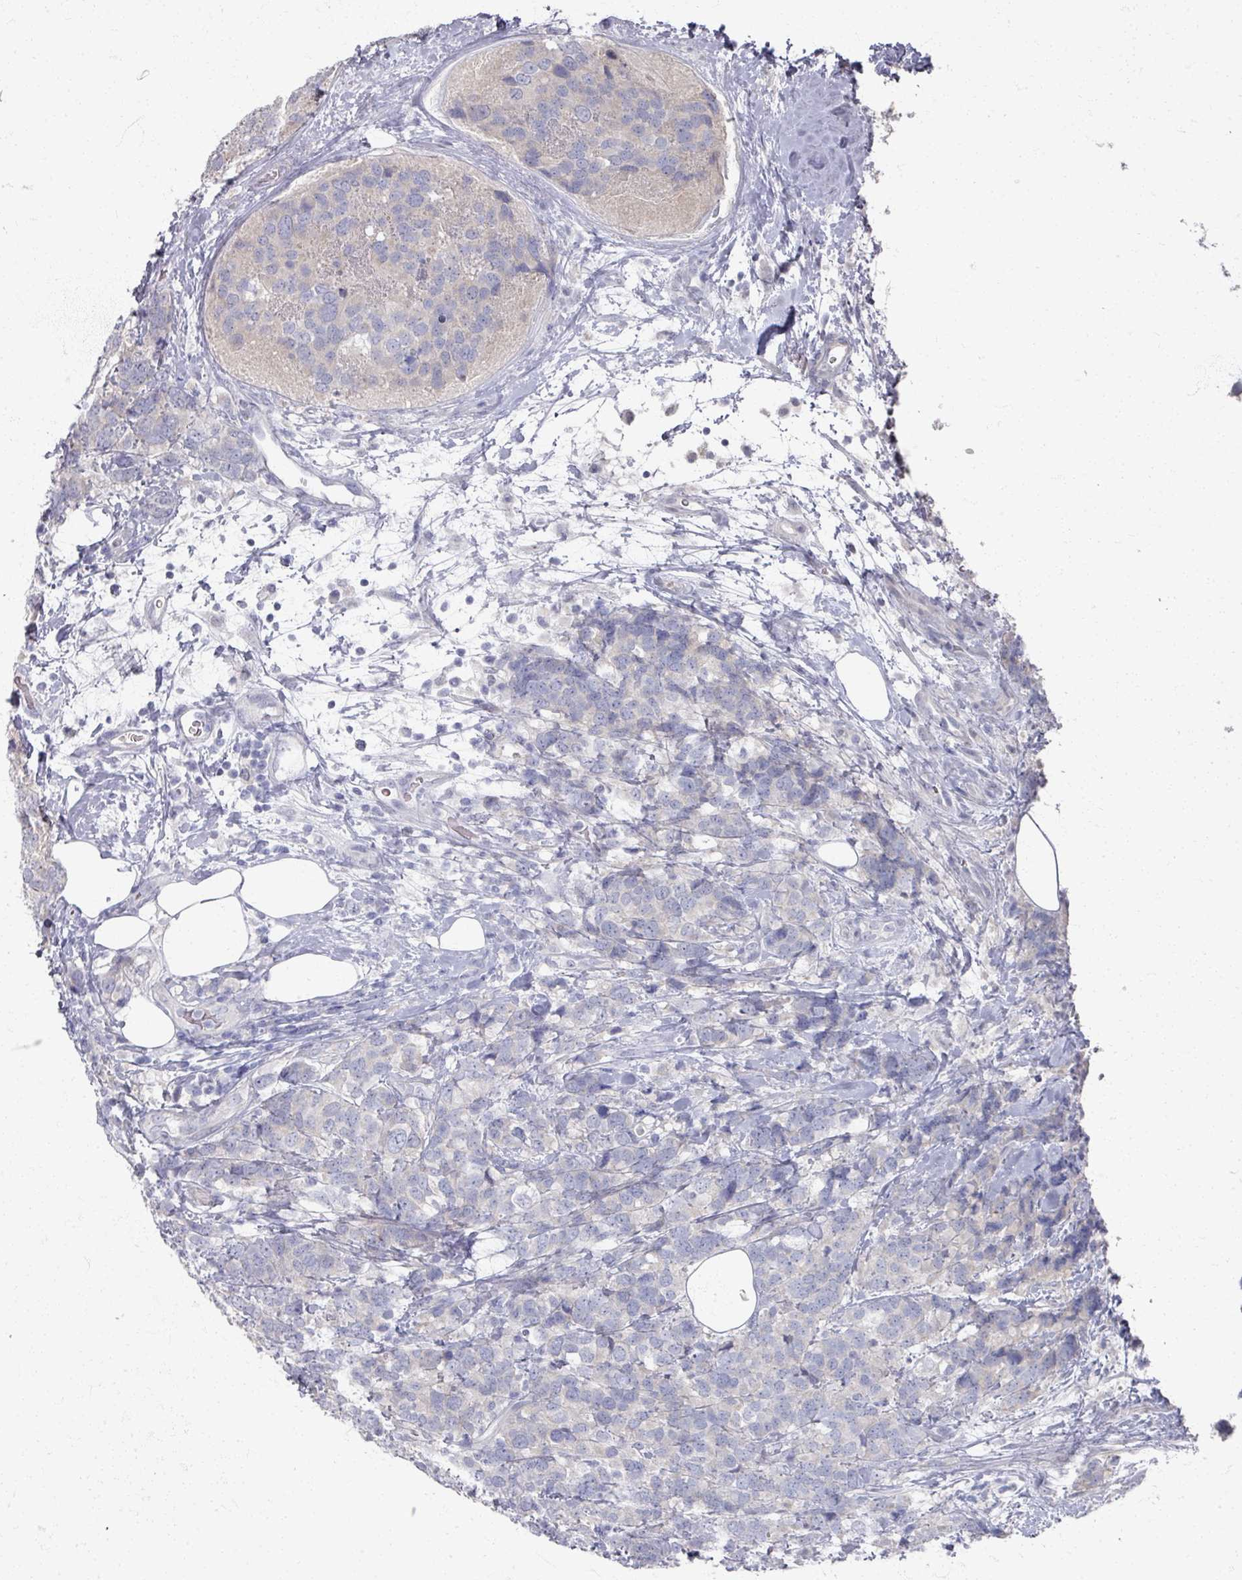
{"staining": {"intensity": "negative", "quantity": "none", "location": "none"}, "tissue": "breast cancer", "cell_type": "Tumor cells", "image_type": "cancer", "snomed": [{"axis": "morphology", "description": "Lobular carcinoma"}, {"axis": "topography", "description": "Breast"}], "caption": "Tumor cells are negative for protein expression in human breast lobular carcinoma.", "gene": "TTYH3", "patient": {"sex": "female", "age": 59}}